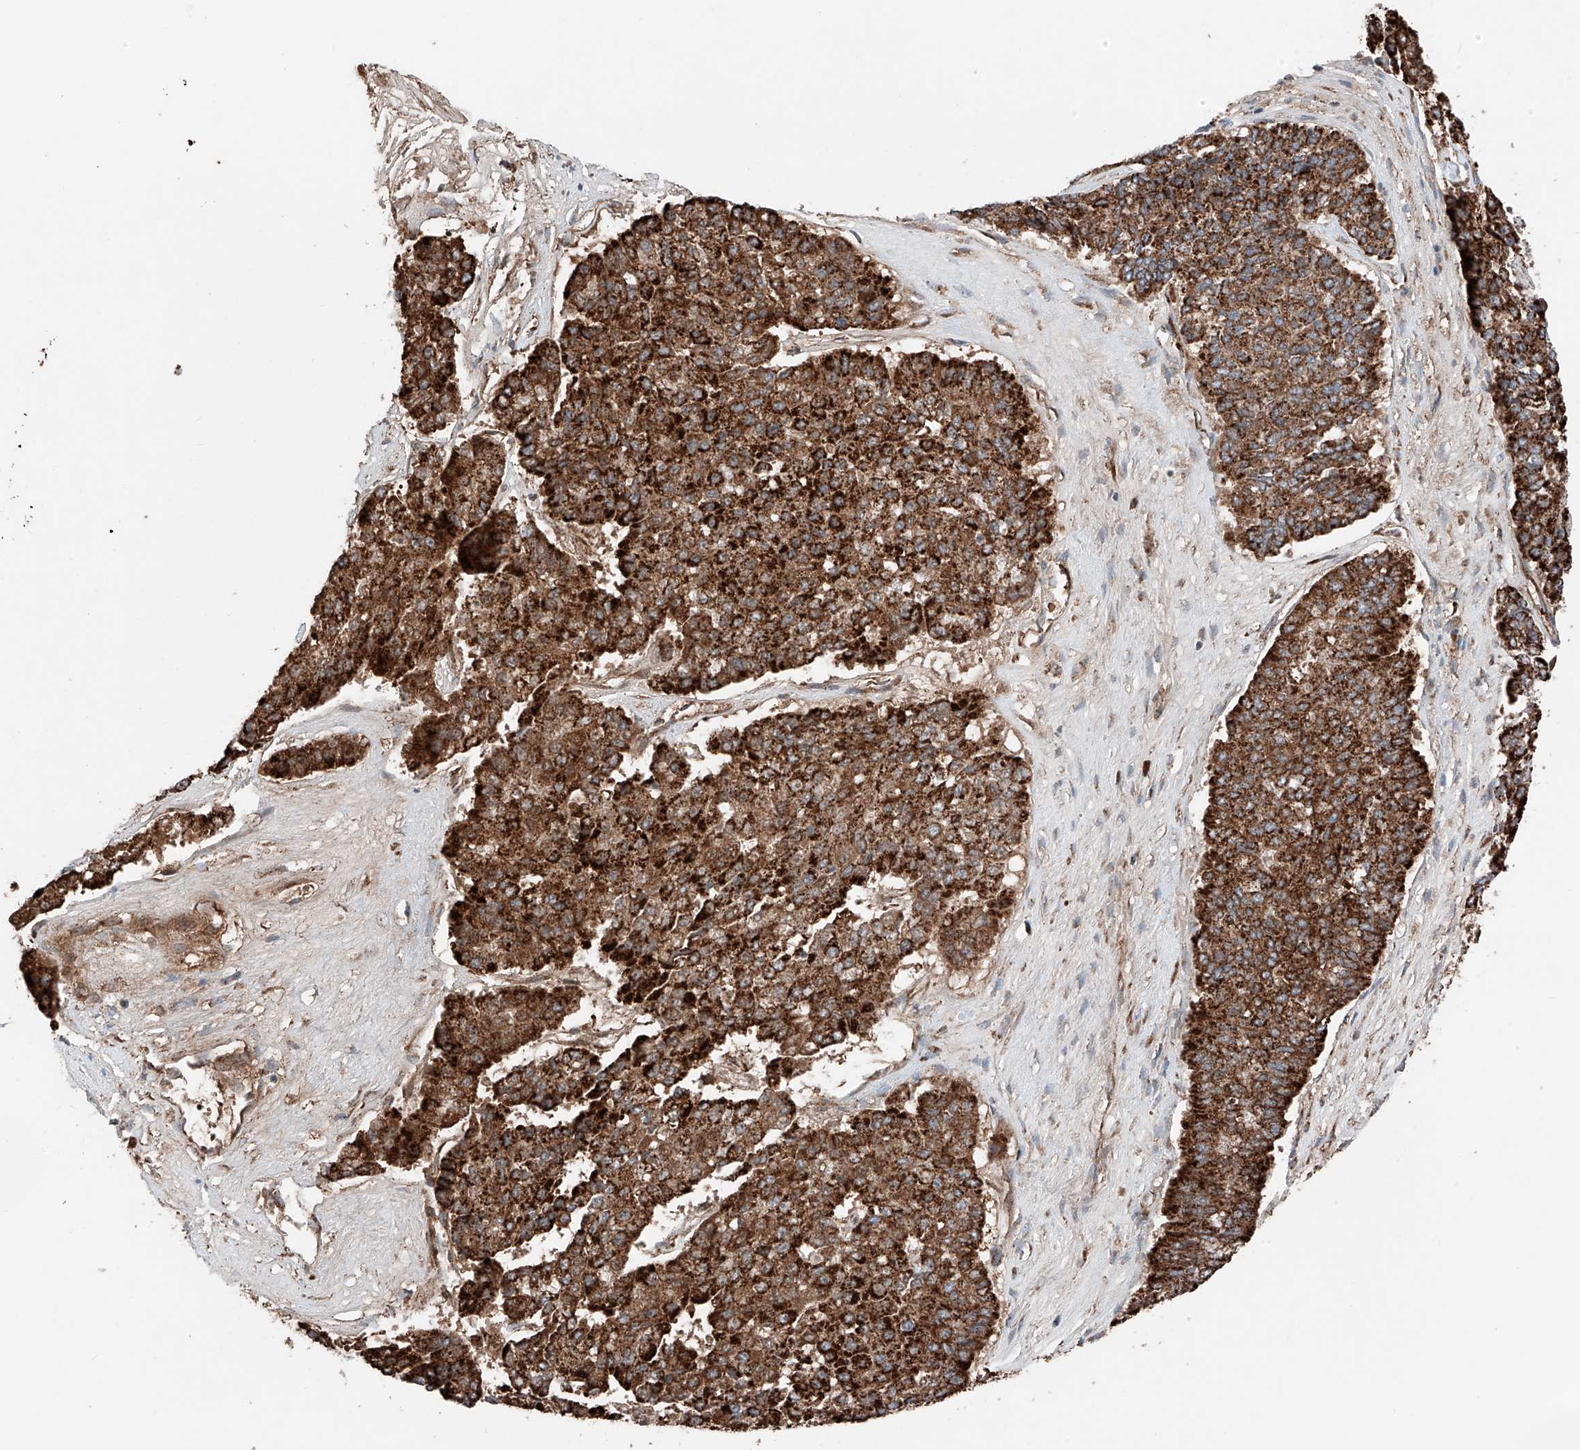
{"staining": {"intensity": "strong", "quantity": ">75%", "location": "cytoplasmic/membranous"}, "tissue": "pancreatic cancer", "cell_type": "Tumor cells", "image_type": "cancer", "snomed": [{"axis": "morphology", "description": "Adenocarcinoma, NOS"}, {"axis": "topography", "description": "Pancreas"}], "caption": "Protein analysis of pancreatic cancer (adenocarcinoma) tissue exhibits strong cytoplasmic/membranous positivity in about >75% of tumor cells. Immunohistochemistry (ihc) stains the protein of interest in brown and the nuclei are stained blue.", "gene": "ZSCAN29", "patient": {"sex": "male", "age": 50}}